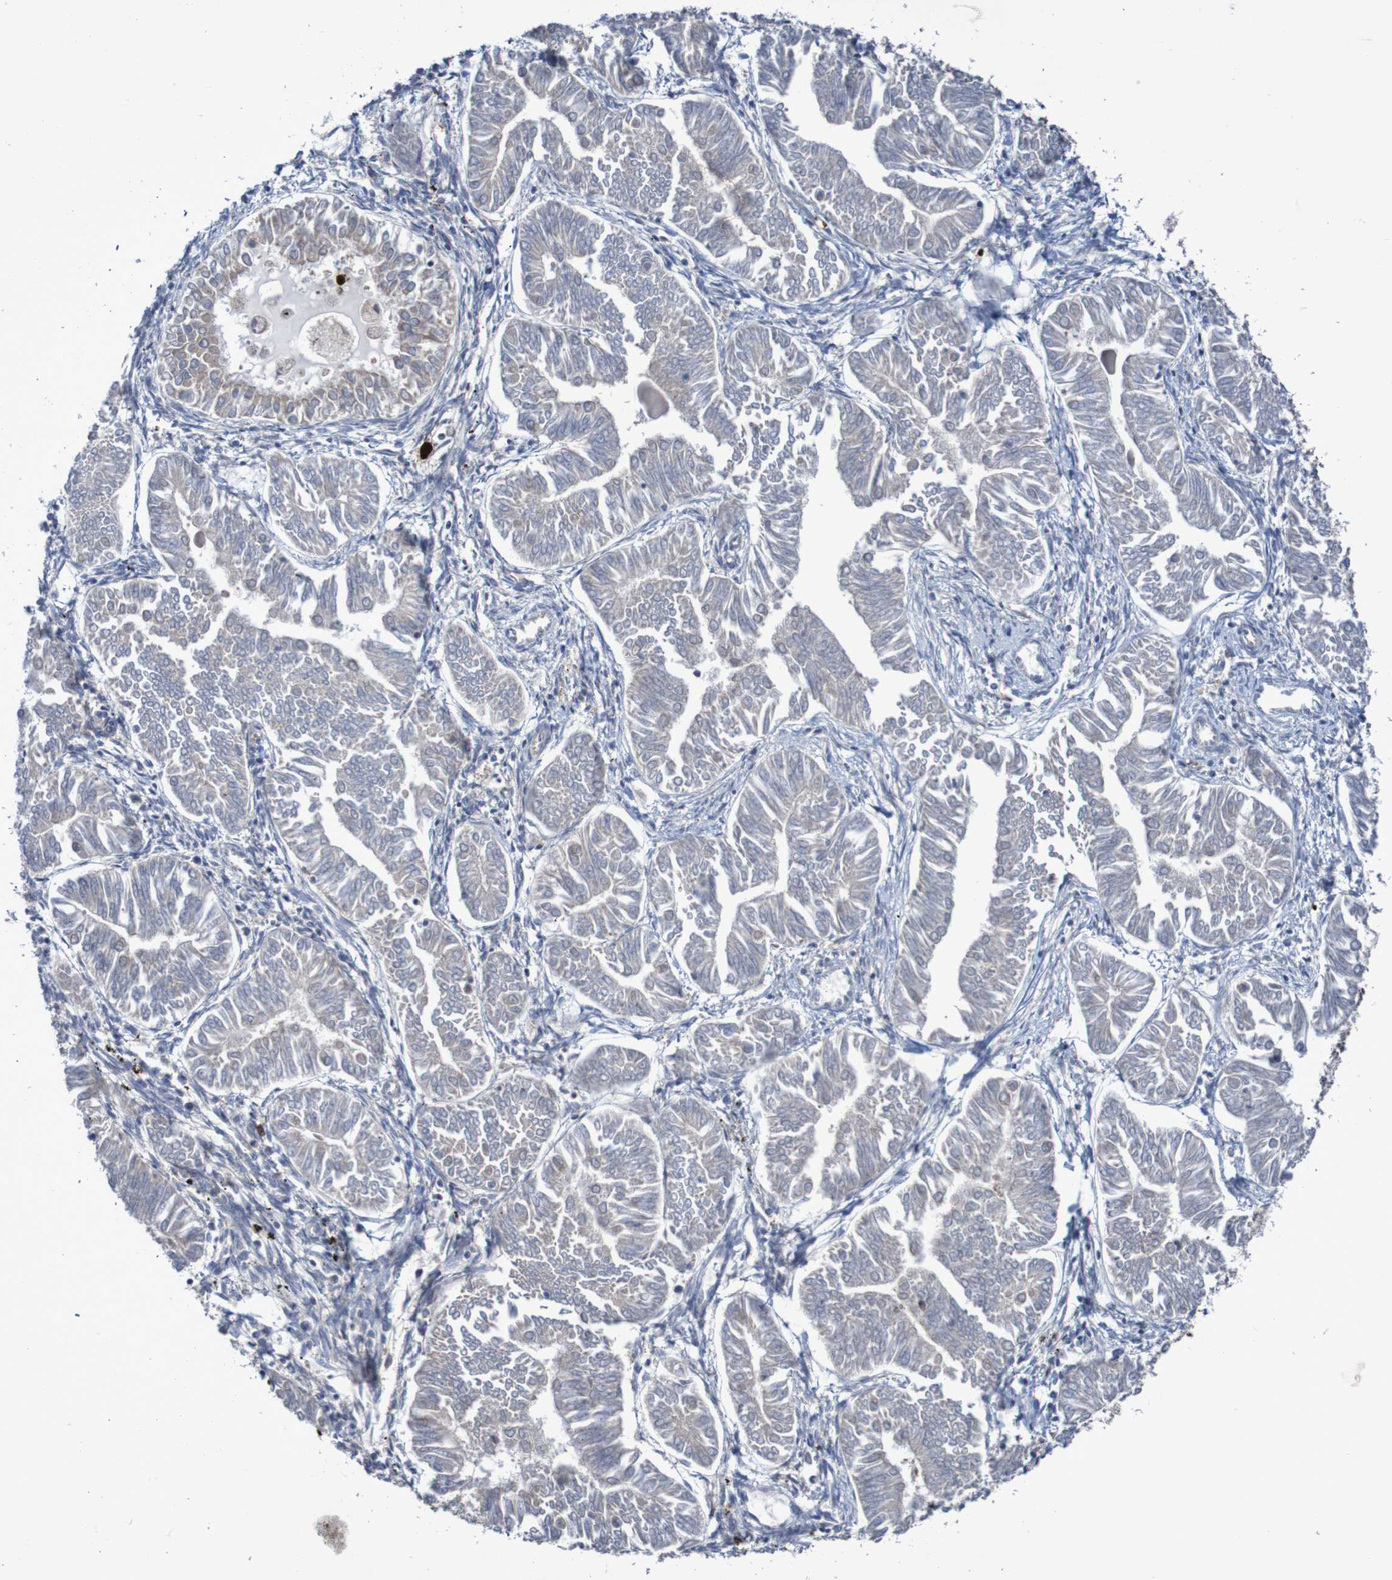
{"staining": {"intensity": "negative", "quantity": "none", "location": "none"}, "tissue": "endometrial cancer", "cell_type": "Tumor cells", "image_type": "cancer", "snomed": [{"axis": "morphology", "description": "Adenocarcinoma, NOS"}, {"axis": "topography", "description": "Endometrium"}], "caption": "Tumor cells show no significant staining in endometrial cancer (adenocarcinoma).", "gene": "PARP4", "patient": {"sex": "female", "age": 53}}